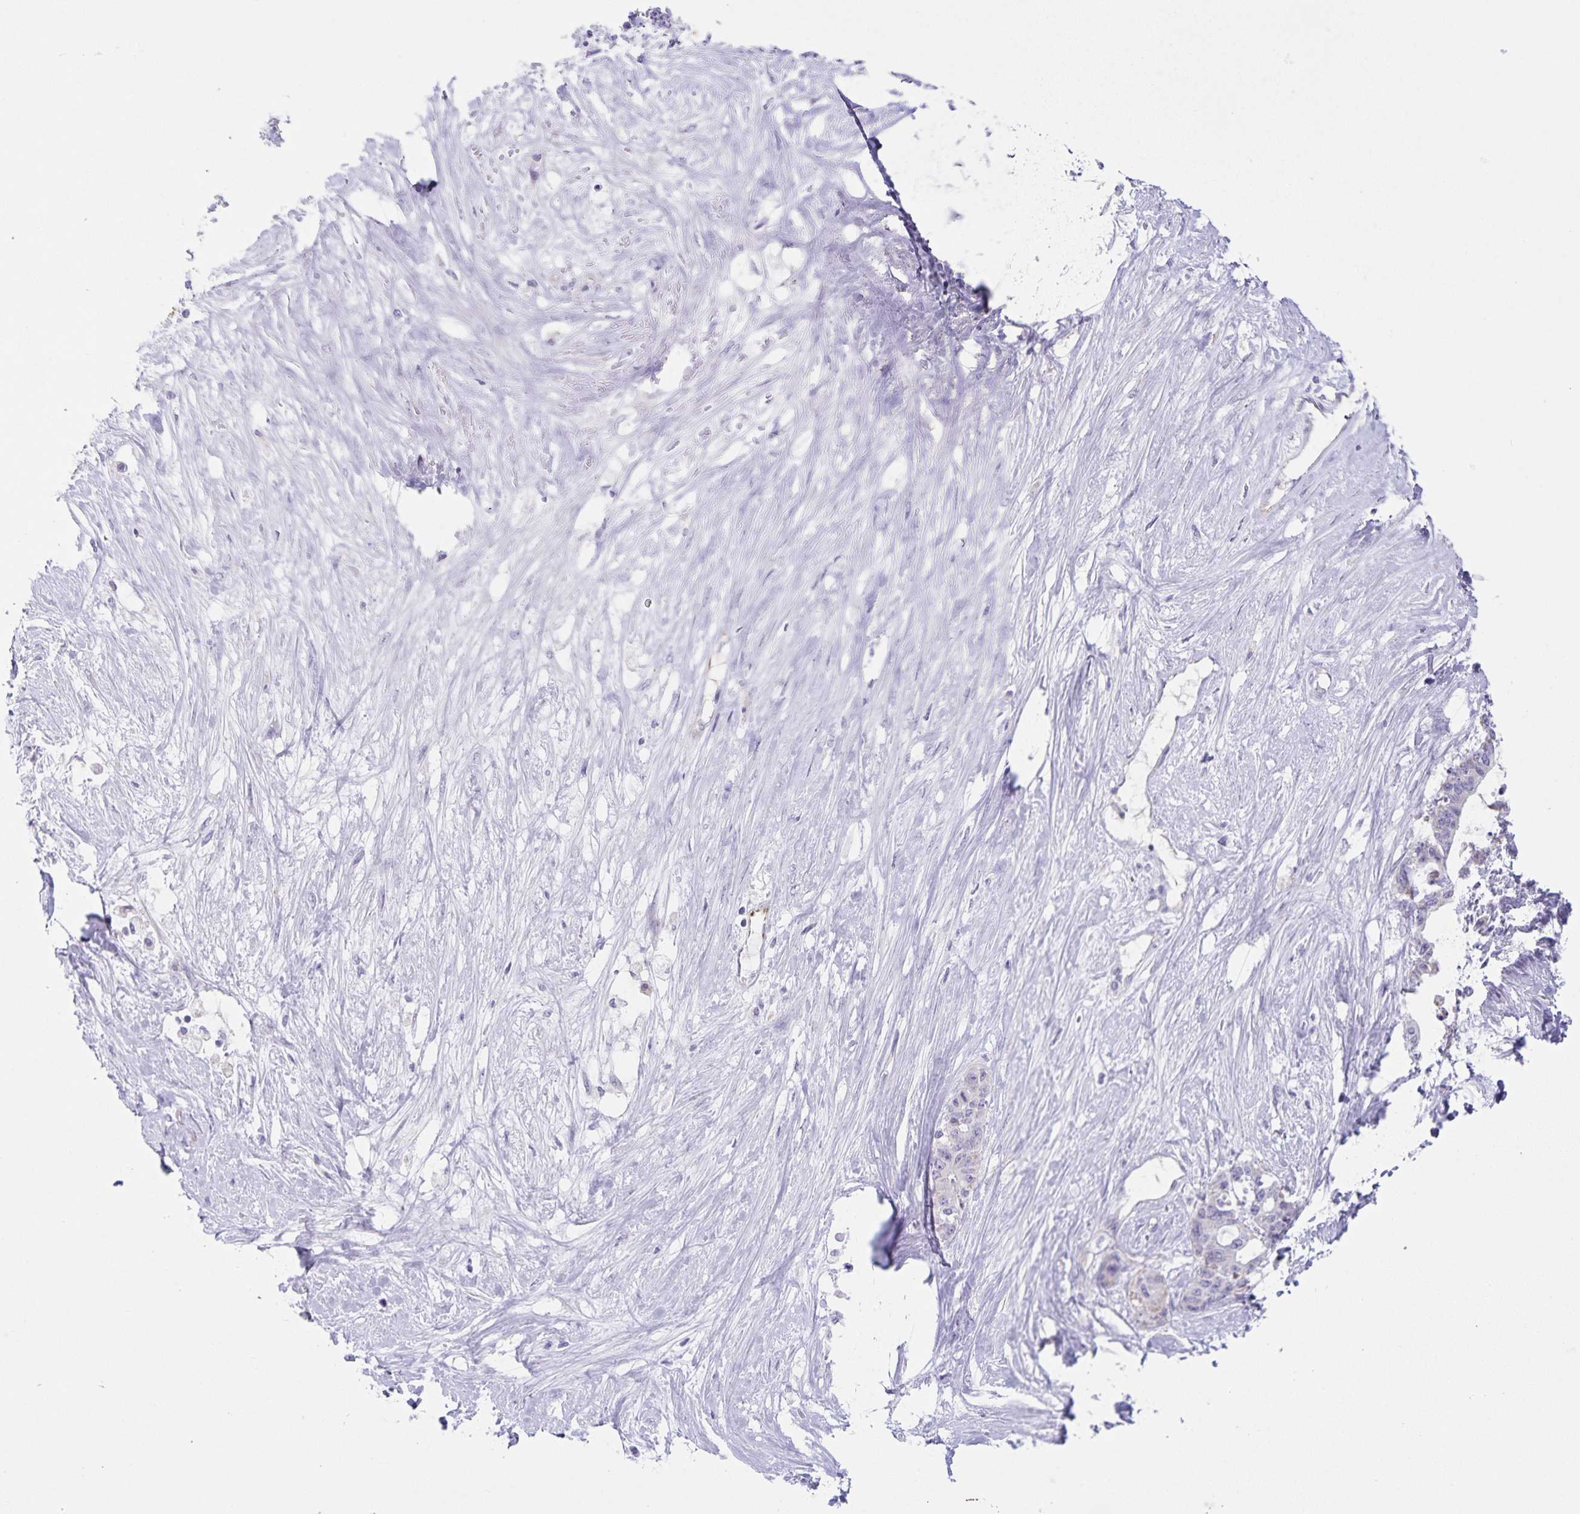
{"staining": {"intensity": "negative", "quantity": "none", "location": "none"}, "tissue": "liver cancer", "cell_type": "Tumor cells", "image_type": "cancer", "snomed": [{"axis": "morphology", "description": "Normal tissue, NOS"}, {"axis": "morphology", "description": "Cholangiocarcinoma"}, {"axis": "topography", "description": "Liver"}, {"axis": "topography", "description": "Peripheral nerve tissue"}], "caption": "Protein analysis of liver cancer (cholangiocarcinoma) shows no significant staining in tumor cells.", "gene": "SYNM", "patient": {"sex": "female", "age": 73}}